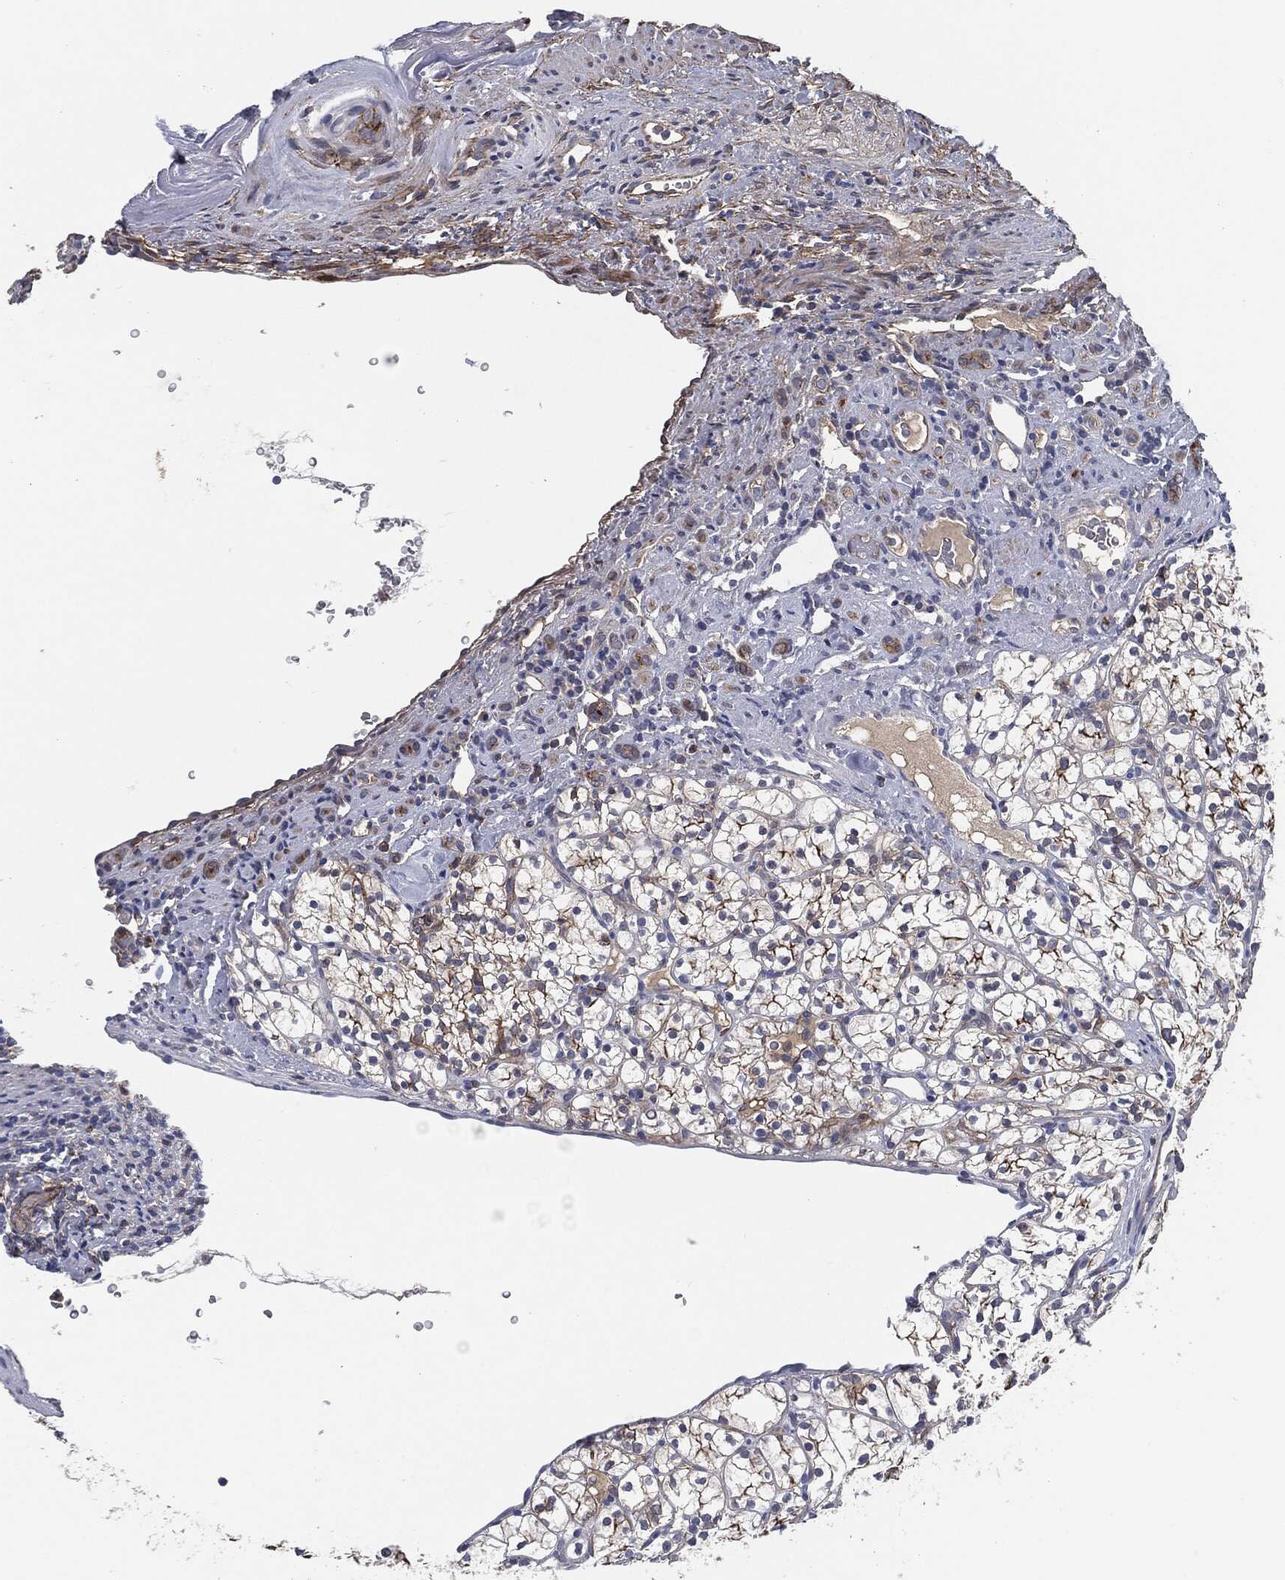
{"staining": {"intensity": "strong", "quantity": "<25%", "location": "cytoplasmic/membranous"}, "tissue": "renal cancer", "cell_type": "Tumor cells", "image_type": "cancer", "snomed": [{"axis": "morphology", "description": "Adenocarcinoma, NOS"}, {"axis": "topography", "description": "Kidney"}], "caption": "This is a photomicrograph of immunohistochemistry staining of renal cancer, which shows strong expression in the cytoplasmic/membranous of tumor cells.", "gene": "SVIL", "patient": {"sex": "female", "age": 89}}